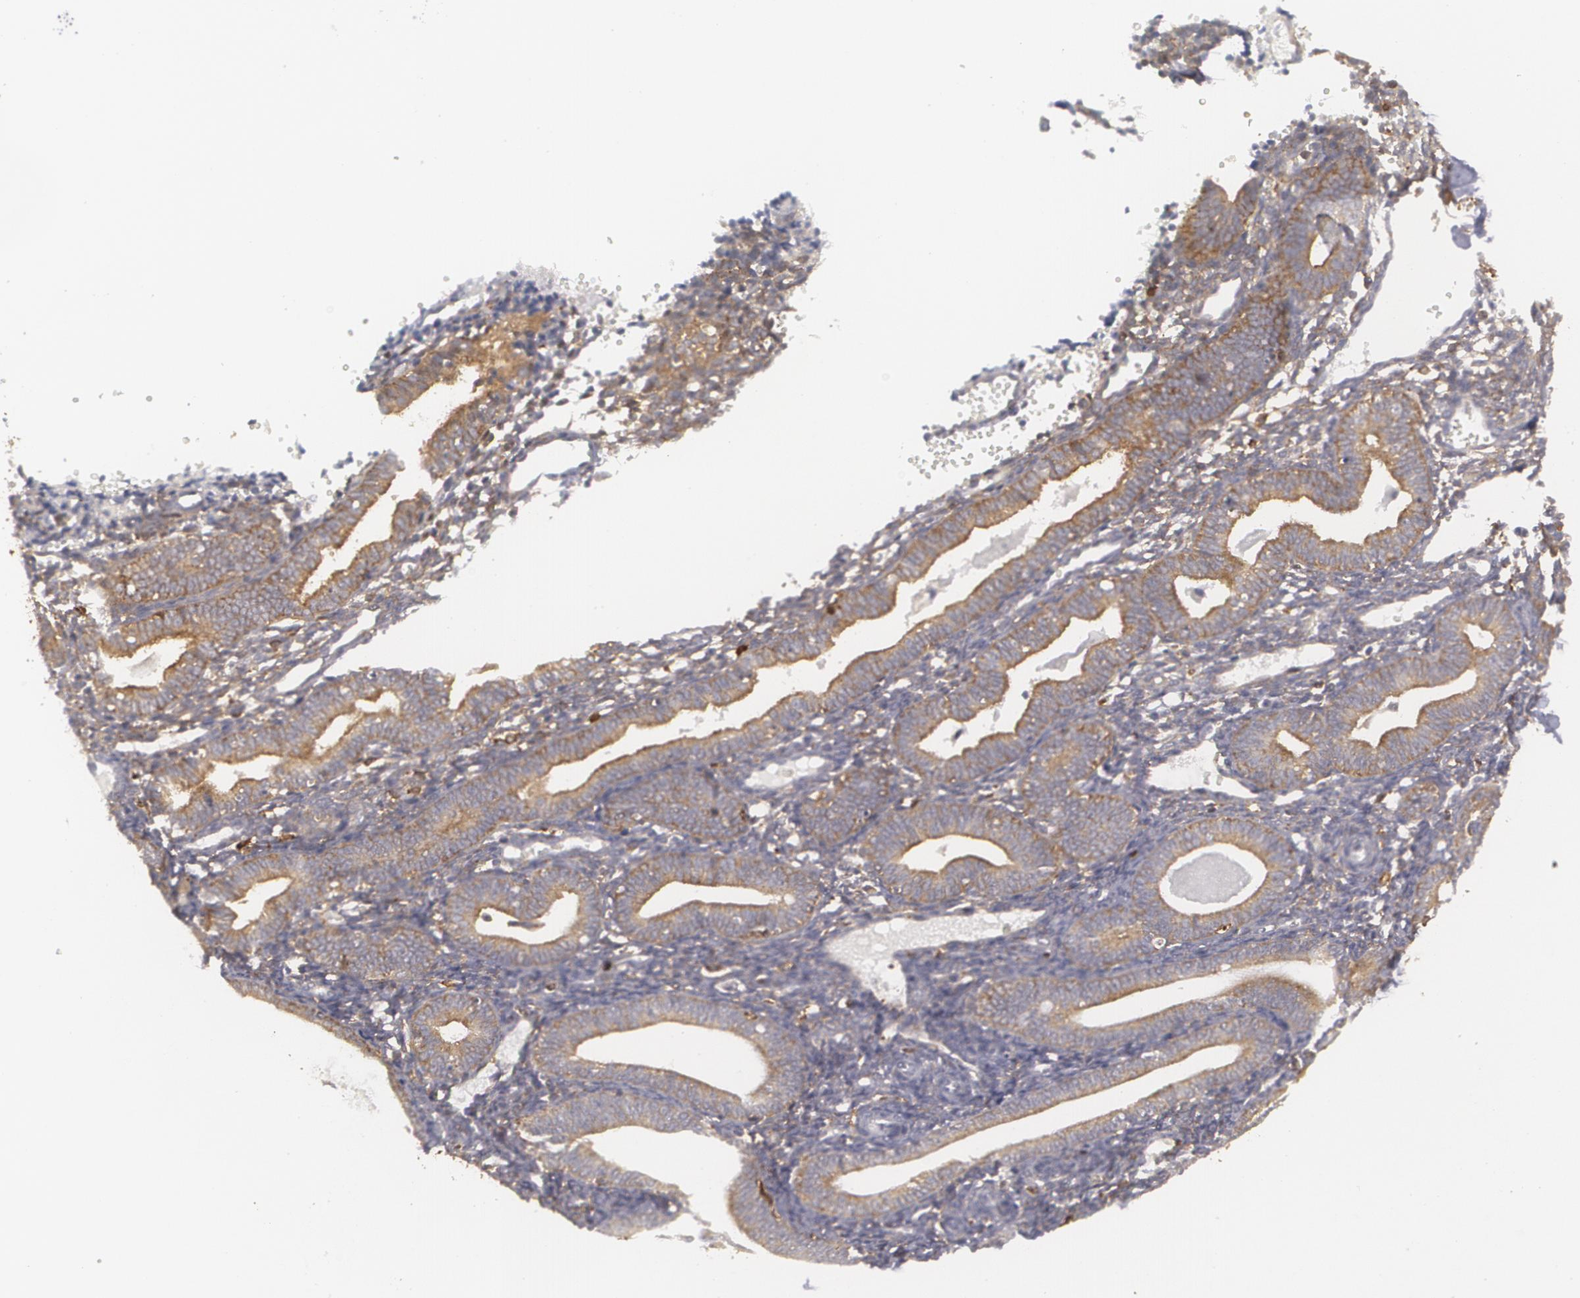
{"staining": {"intensity": "weak", "quantity": "25%-75%", "location": "cytoplasmic/membranous"}, "tissue": "endometrium", "cell_type": "Cells in endometrial stroma", "image_type": "normal", "snomed": [{"axis": "morphology", "description": "Normal tissue, NOS"}, {"axis": "topography", "description": "Endometrium"}], "caption": "Protein analysis of benign endometrium shows weak cytoplasmic/membranous expression in about 25%-75% of cells in endometrial stroma.", "gene": "BIN1", "patient": {"sex": "female", "age": 61}}